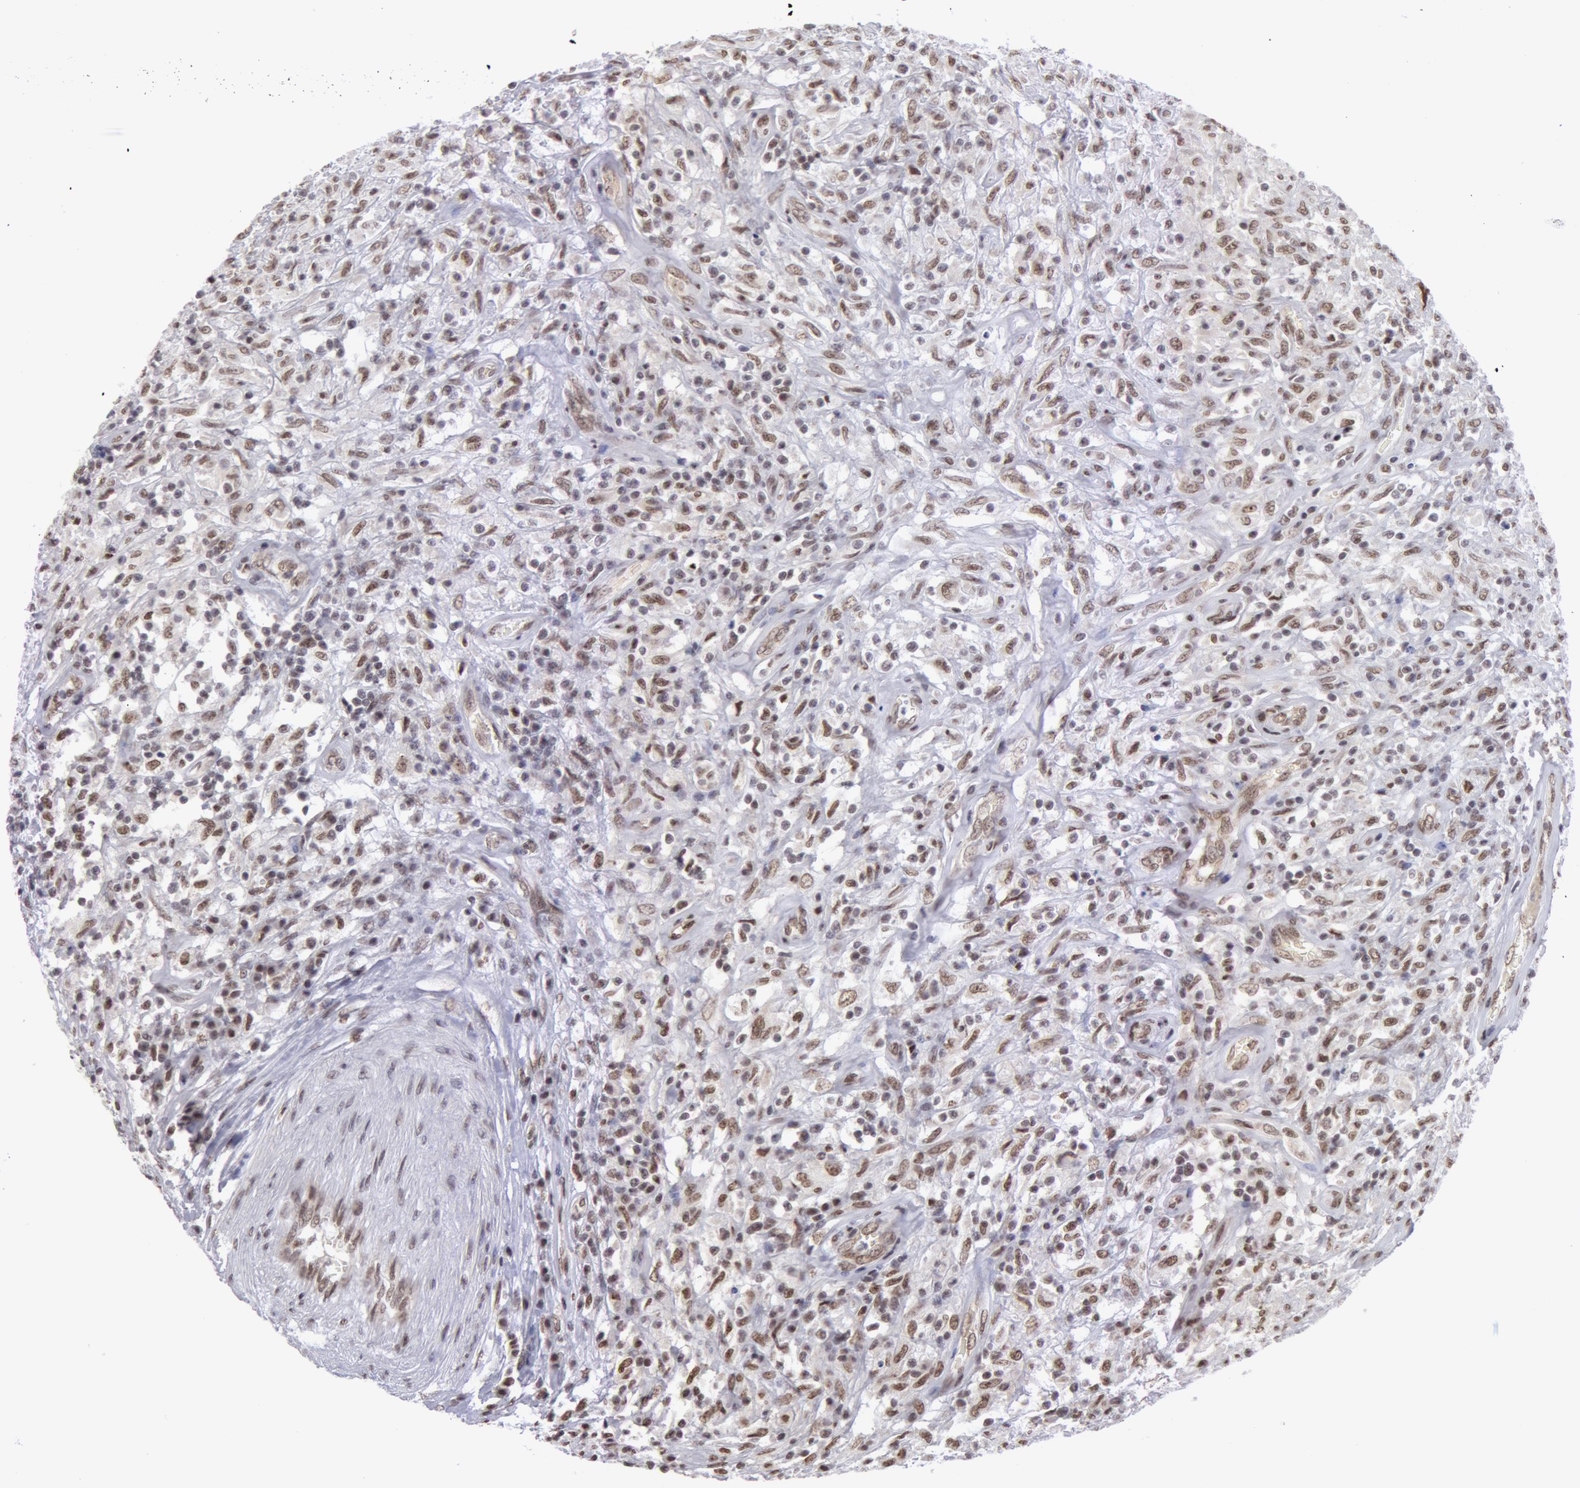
{"staining": {"intensity": "moderate", "quantity": "25%-75%", "location": "nuclear"}, "tissue": "testis cancer", "cell_type": "Tumor cells", "image_type": "cancer", "snomed": [{"axis": "morphology", "description": "Seminoma, NOS"}, {"axis": "topography", "description": "Testis"}], "caption": "There is medium levels of moderate nuclear staining in tumor cells of testis cancer (seminoma), as demonstrated by immunohistochemical staining (brown color).", "gene": "VRTN", "patient": {"sex": "male", "age": 34}}